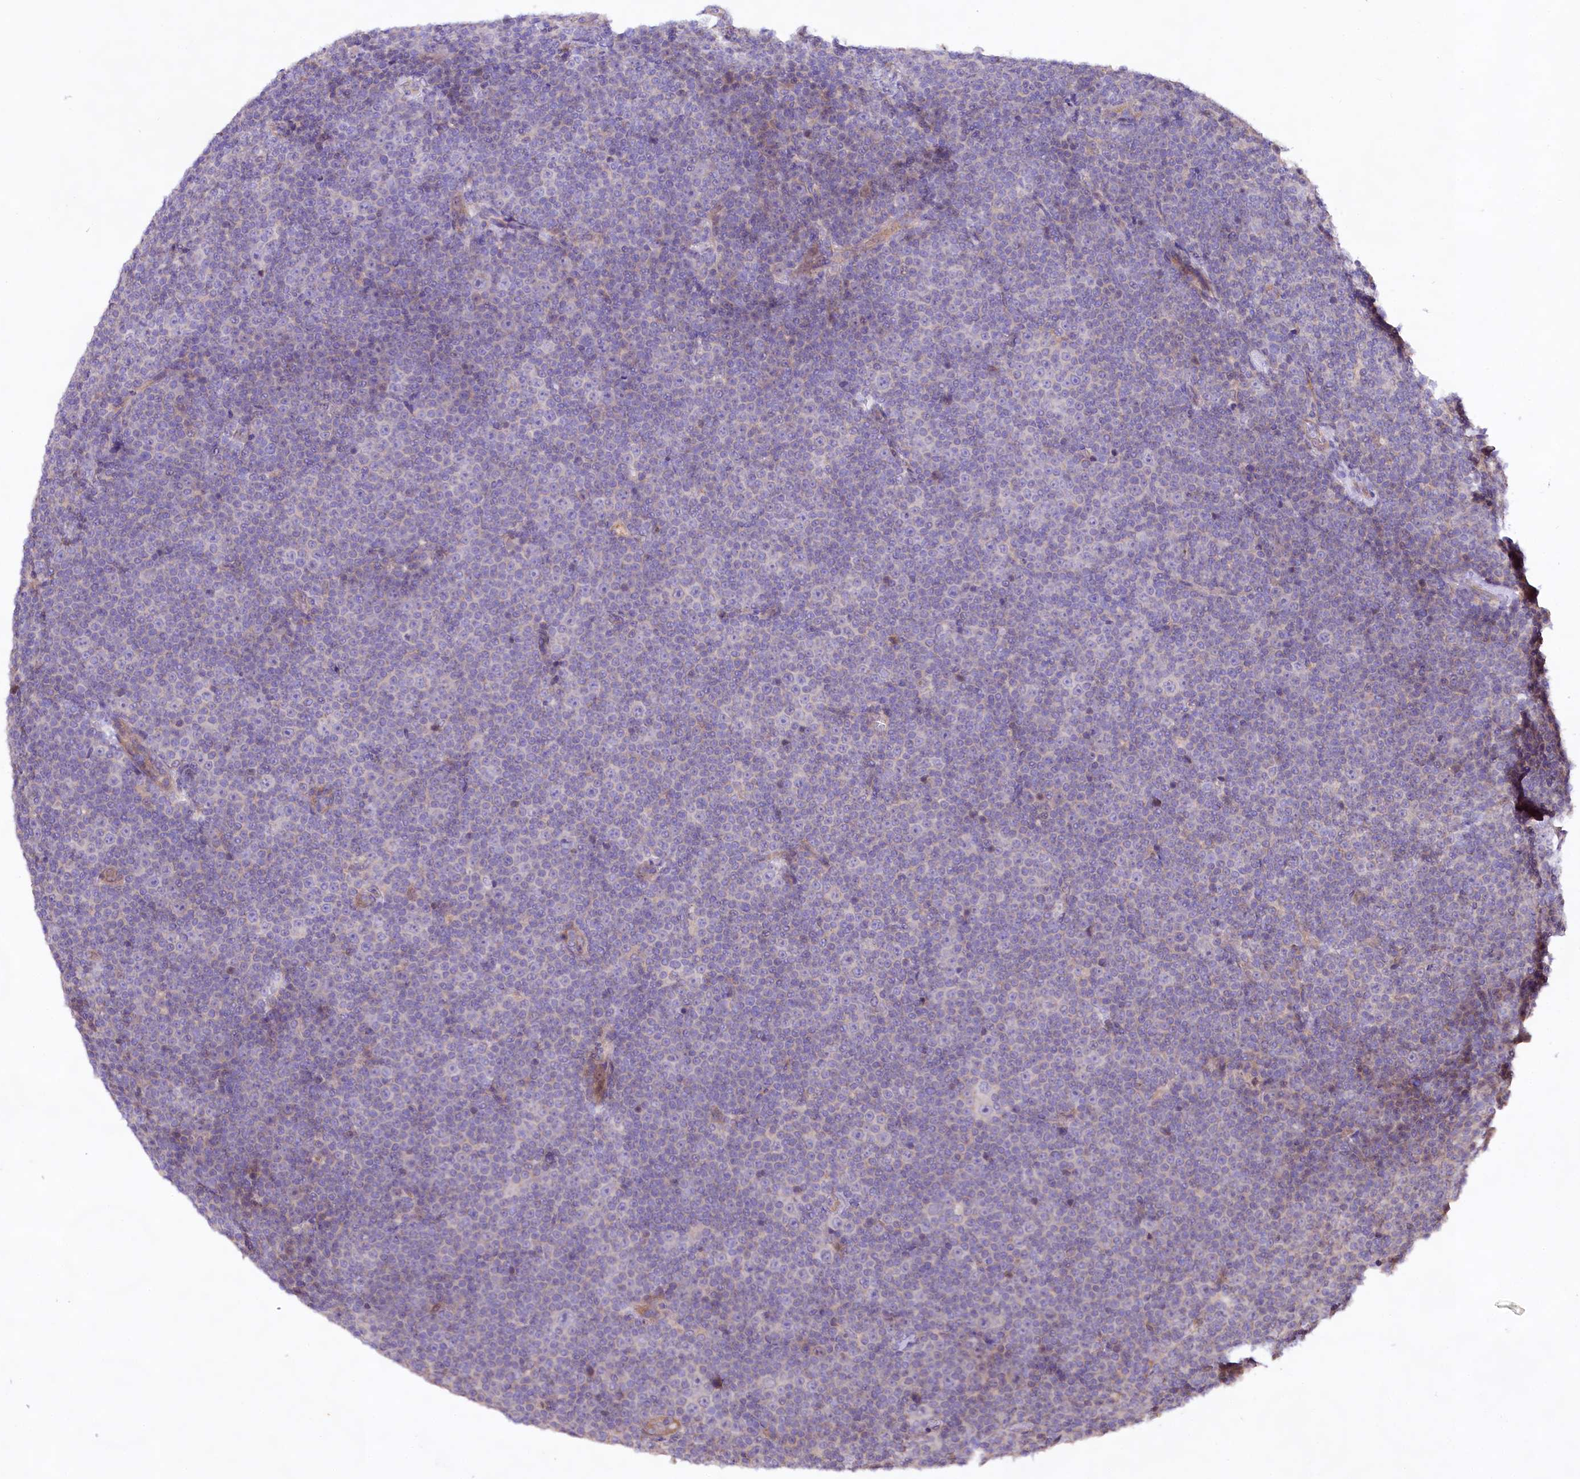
{"staining": {"intensity": "negative", "quantity": "none", "location": "none"}, "tissue": "lymphoma", "cell_type": "Tumor cells", "image_type": "cancer", "snomed": [{"axis": "morphology", "description": "Malignant lymphoma, non-Hodgkin's type, Low grade"}, {"axis": "topography", "description": "Lymph node"}], "caption": "The image shows no staining of tumor cells in lymphoma.", "gene": "VPS11", "patient": {"sex": "female", "age": 67}}